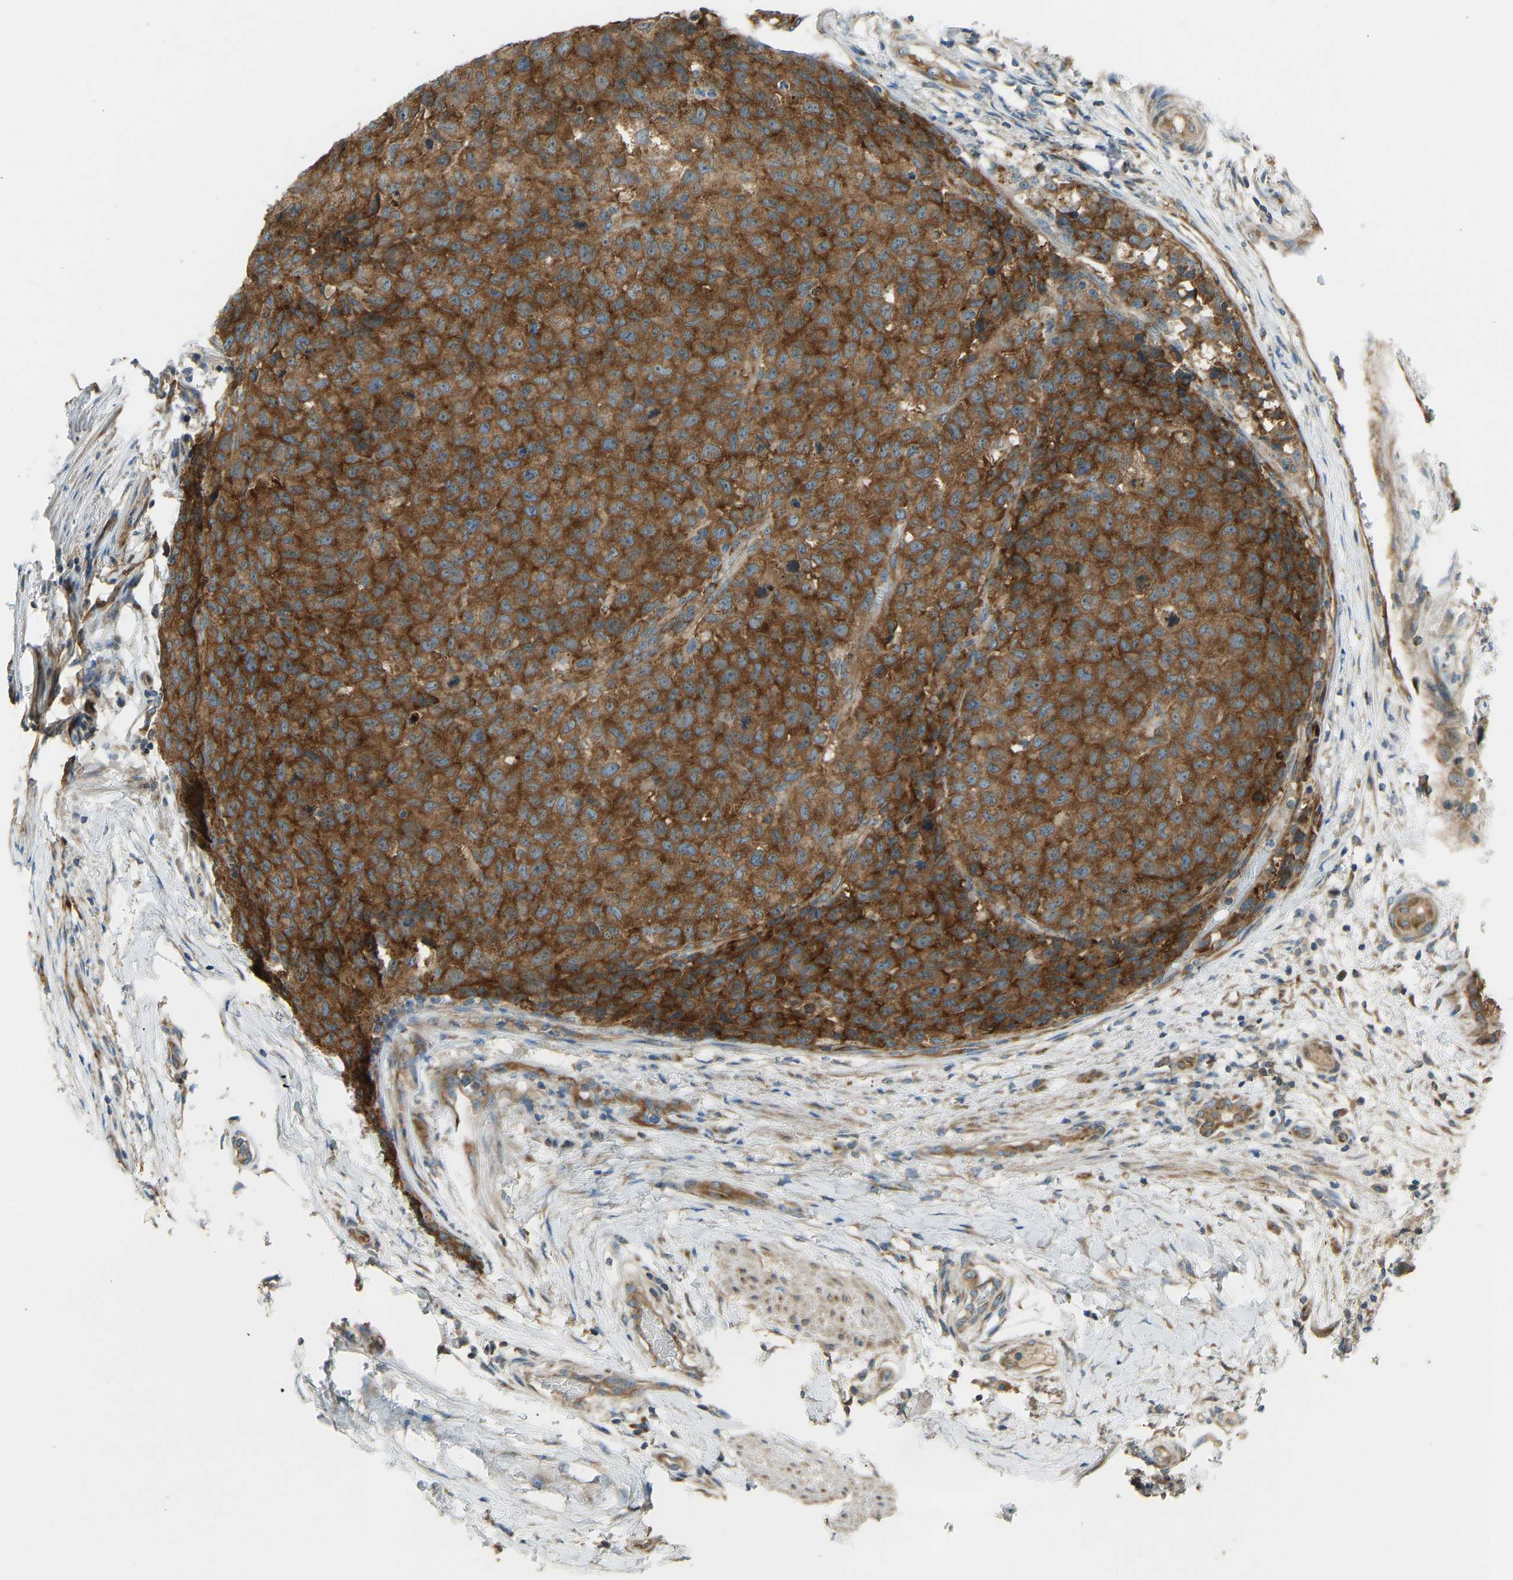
{"staining": {"intensity": "strong", "quantity": ">75%", "location": "cytoplasmic/membranous"}, "tissue": "testis cancer", "cell_type": "Tumor cells", "image_type": "cancer", "snomed": [{"axis": "morphology", "description": "Seminoma, NOS"}, {"axis": "topography", "description": "Testis"}], "caption": "Brown immunohistochemical staining in human seminoma (testis) reveals strong cytoplasmic/membranous staining in about >75% of tumor cells.", "gene": "STAU2", "patient": {"sex": "male", "age": 59}}